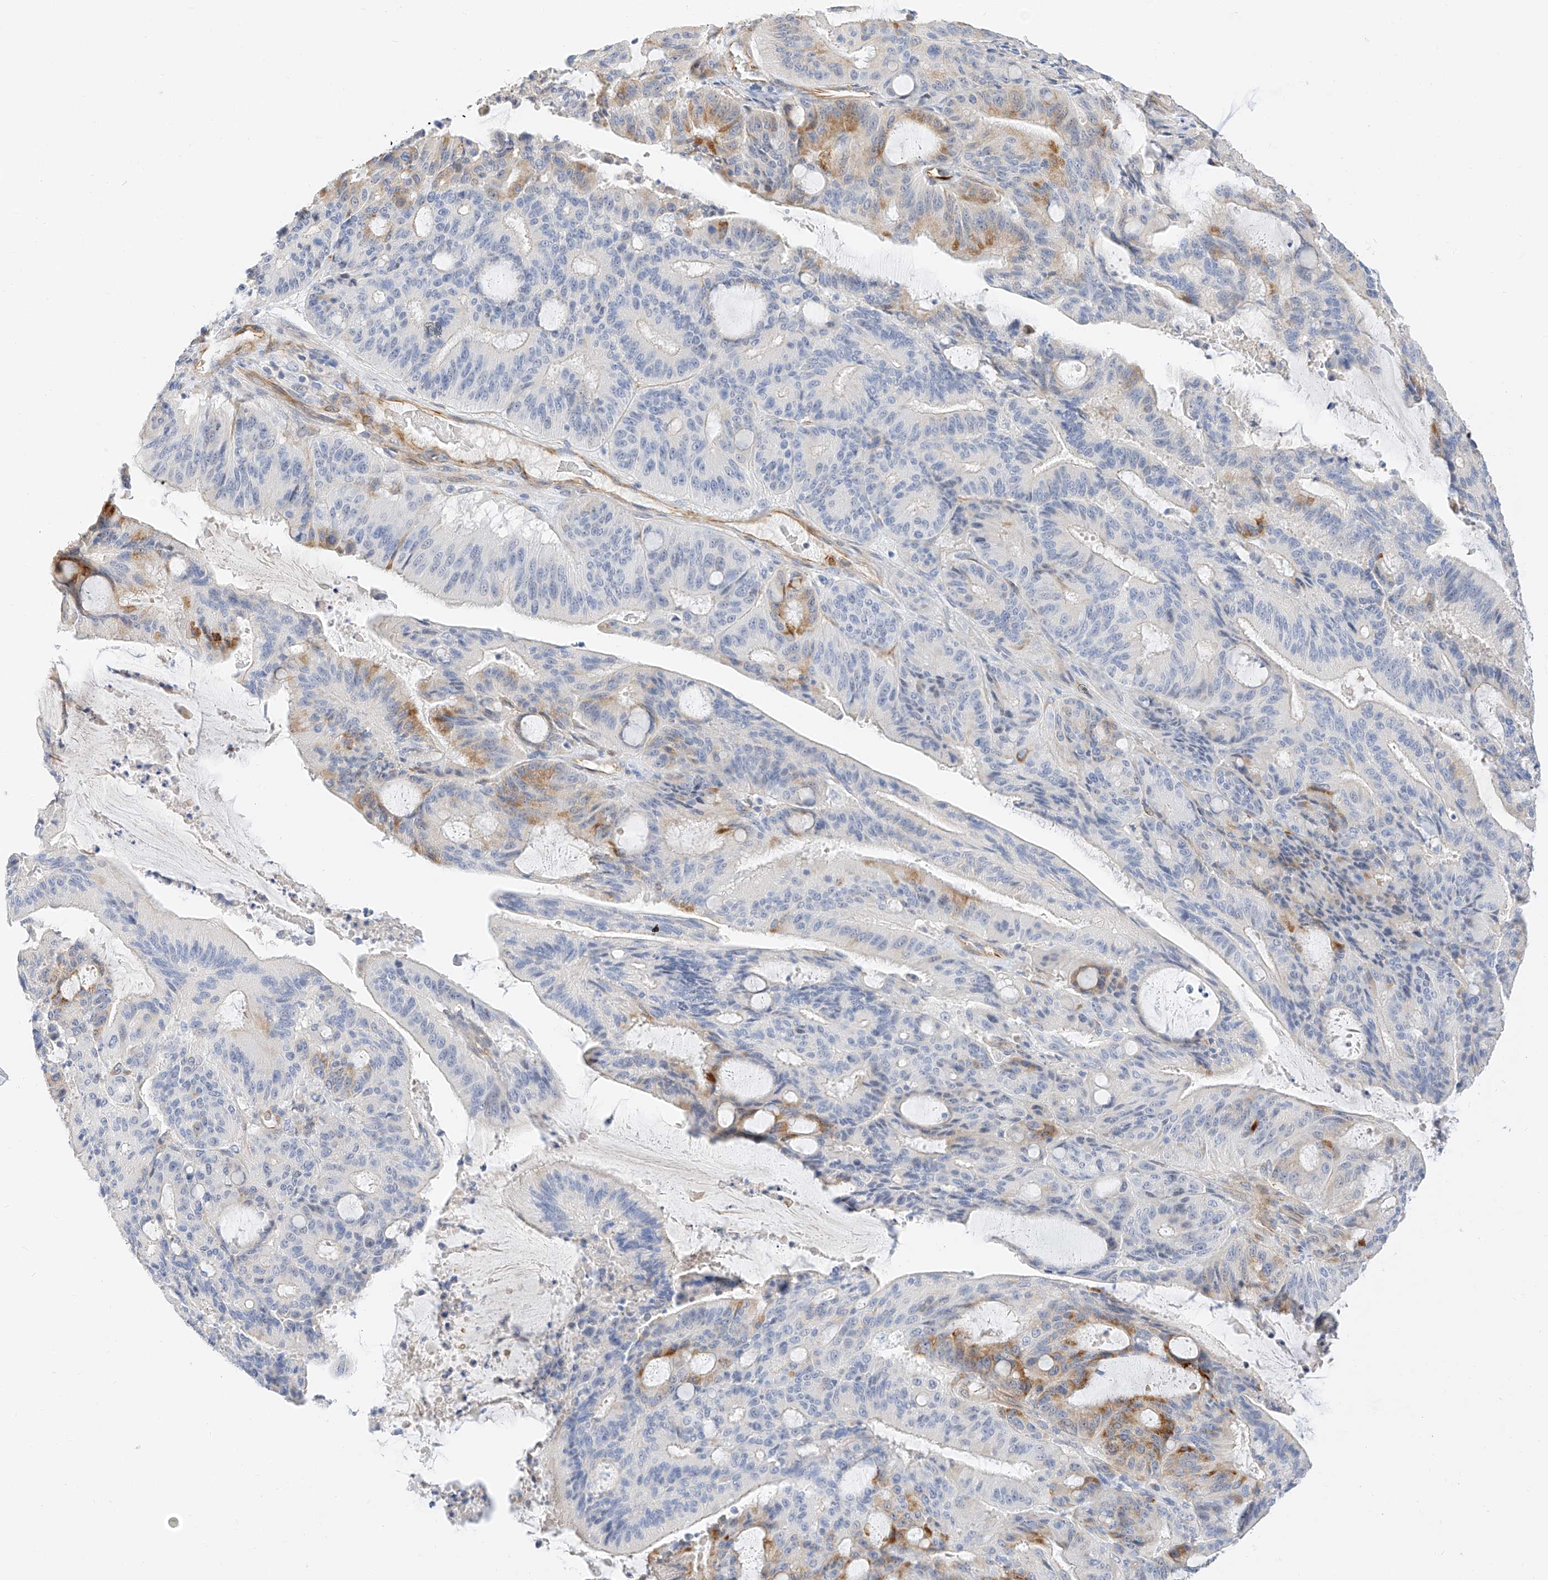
{"staining": {"intensity": "moderate", "quantity": "<25%", "location": "cytoplasmic/membranous"}, "tissue": "liver cancer", "cell_type": "Tumor cells", "image_type": "cancer", "snomed": [{"axis": "morphology", "description": "Normal tissue, NOS"}, {"axis": "morphology", "description": "Cholangiocarcinoma"}, {"axis": "topography", "description": "Liver"}, {"axis": "topography", "description": "Peripheral nerve tissue"}], "caption": "Liver cancer stained with immunohistochemistry (IHC) displays moderate cytoplasmic/membranous expression in approximately <25% of tumor cells. Using DAB (brown) and hematoxylin (blue) stains, captured at high magnification using brightfield microscopy.", "gene": "CDCP2", "patient": {"sex": "female", "age": 73}}